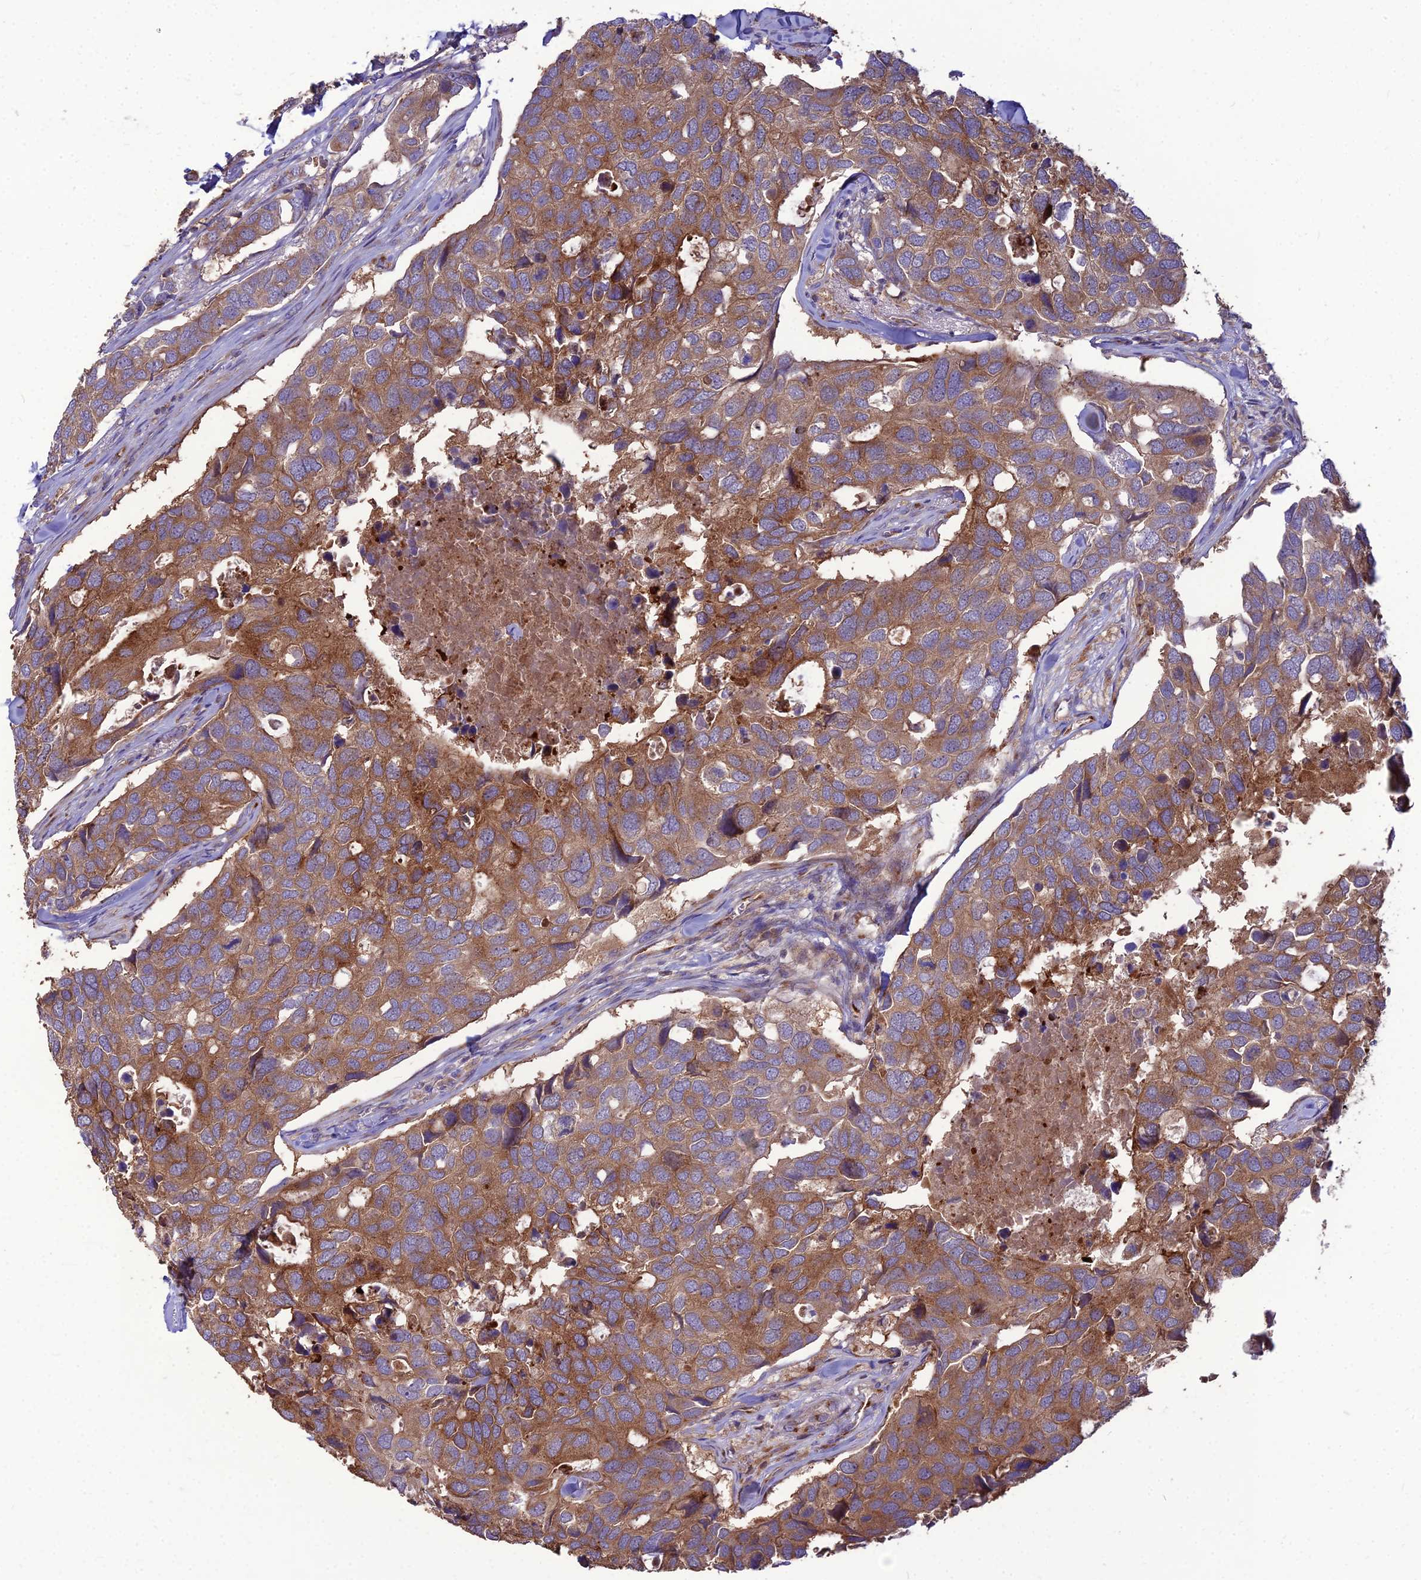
{"staining": {"intensity": "moderate", "quantity": ">75%", "location": "cytoplasmic/membranous"}, "tissue": "breast cancer", "cell_type": "Tumor cells", "image_type": "cancer", "snomed": [{"axis": "morphology", "description": "Duct carcinoma"}, {"axis": "topography", "description": "Breast"}], "caption": "A brown stain highlights moderate cytoplasmic/membranous positivity of a protein in invasive ductal carcinoma (breast) tumor cells.", "gene": "SPRYD7", "patient": {"sex": "female", "age": 83}}